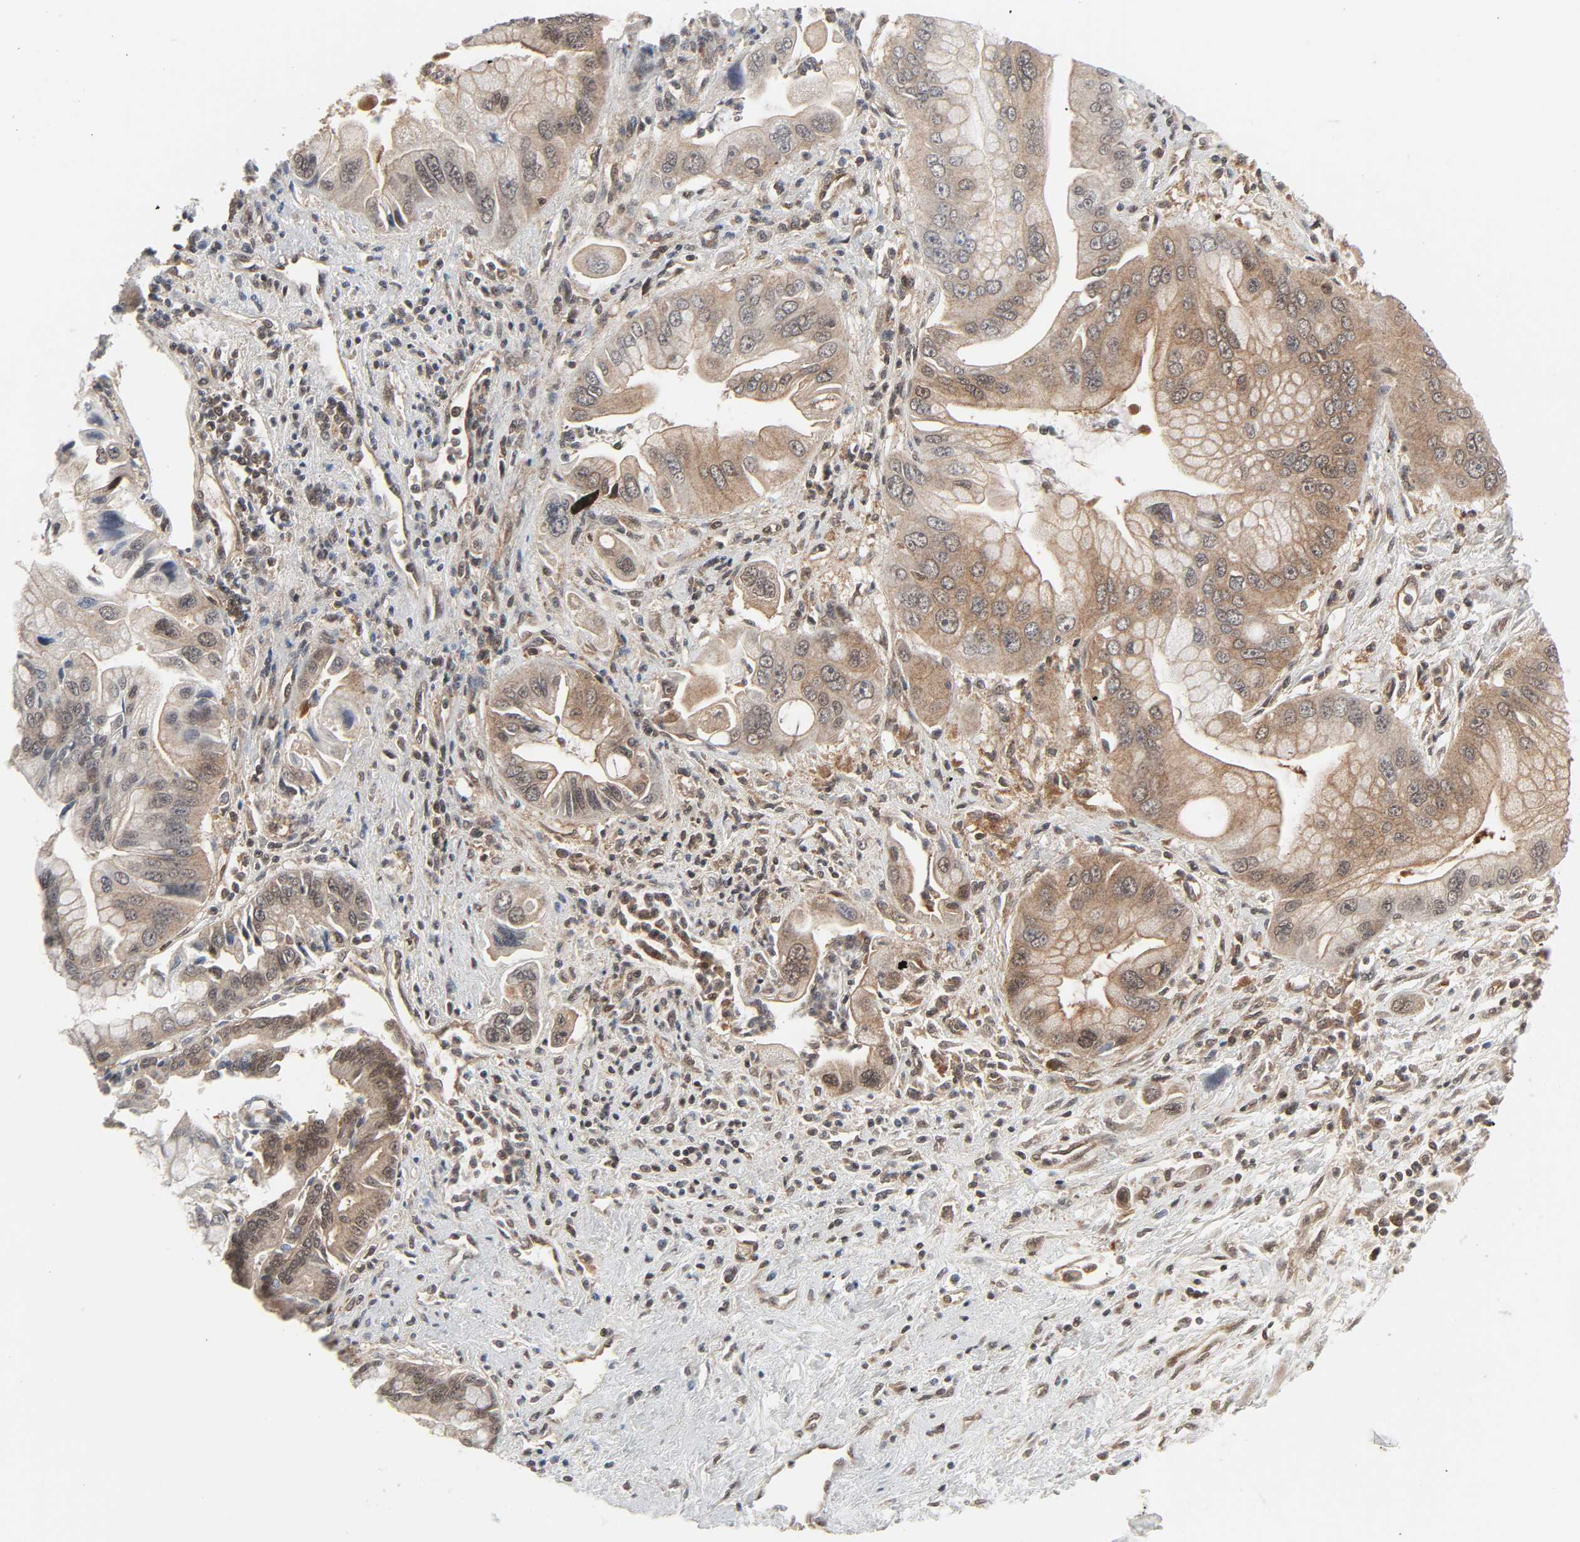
{"staining": {"intensity": "moderate", "quantity": ">75%", "location": "cytoplasmic/membranous"}, "tissue": "pancreatic cancer", "cell_type": "Tumor cells", "image_type": "cancer", "snomed": [{"axis": "morphology", "description": "Adenocarcinoma, NOS"}, {"axis": "topography", "description": "Pancreas"}], "caption": "Protein staining of pancreatic cancer (adenocarcinoma) tissue reveals moderate cytoplasmic/membranous staining in approximately >75% of tumor cells. Immunohistochemistry stains the protein of interest in brown and the nuclei are stained blue.", "gene": "GSK3A", "patient": {"sex": "male", "age": 59}}